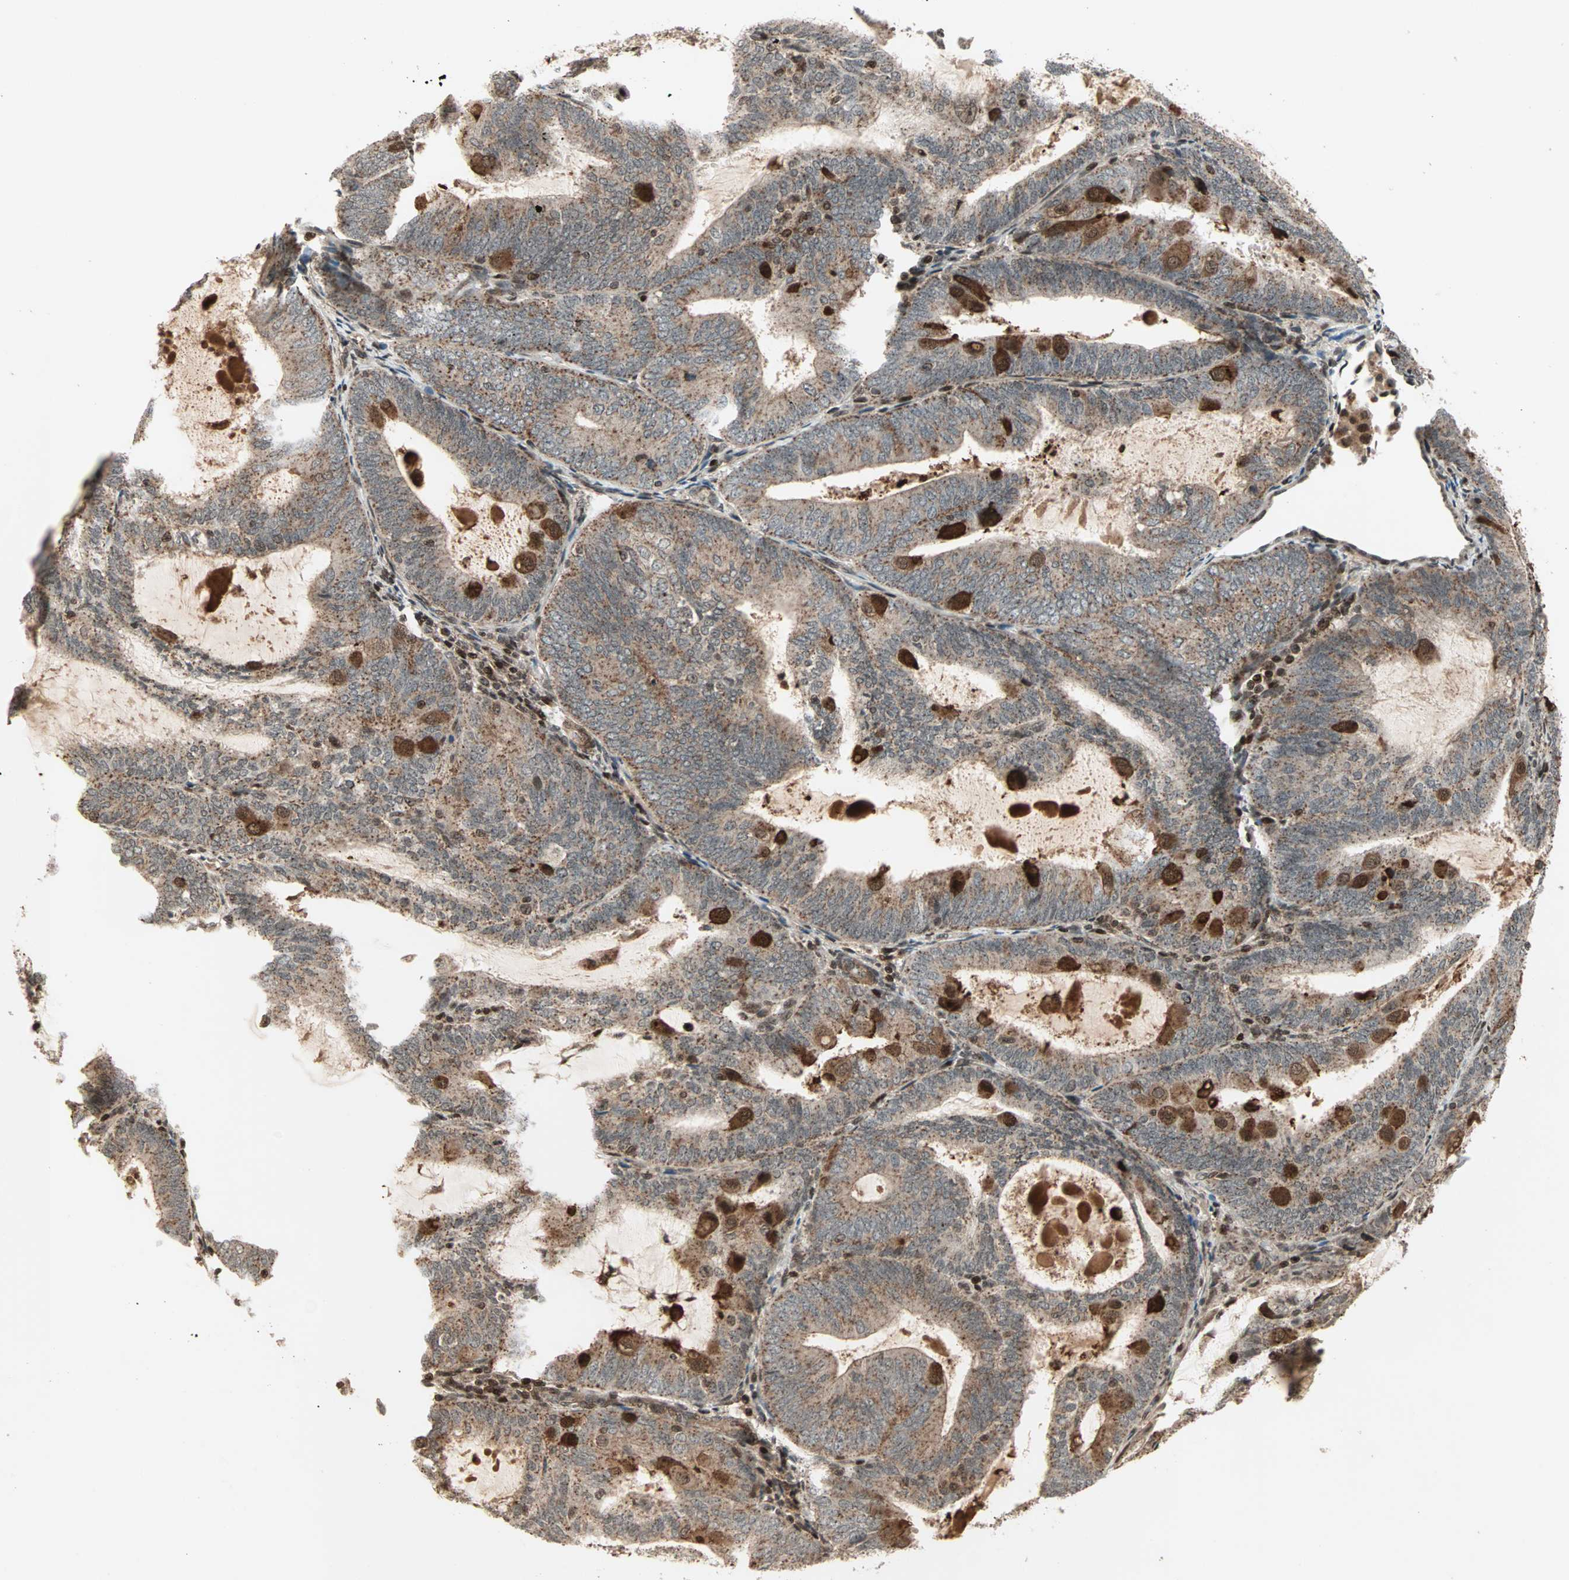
{"staining": {"intensity": "moderate", "quantity": ">75%", "location": "cytoplasmic/membranous,nuclear"}, "tissue": "endometrial cancer", "cell_type": "Tumor cells", "image_type": "cancer", "snomed": [{"axis": "morphology", "description": "Adenocarcinoma, NOS"}, {"axis": "topography", "description": "Endometrium"}], "caption": "A brown stain labels moderate cytoplasmic/membranous and nuclear staining of a protein in human endometrial cancer tumor cells.", "gene": "ZBED9", "patient": {"sex": "female", "age": 81}}